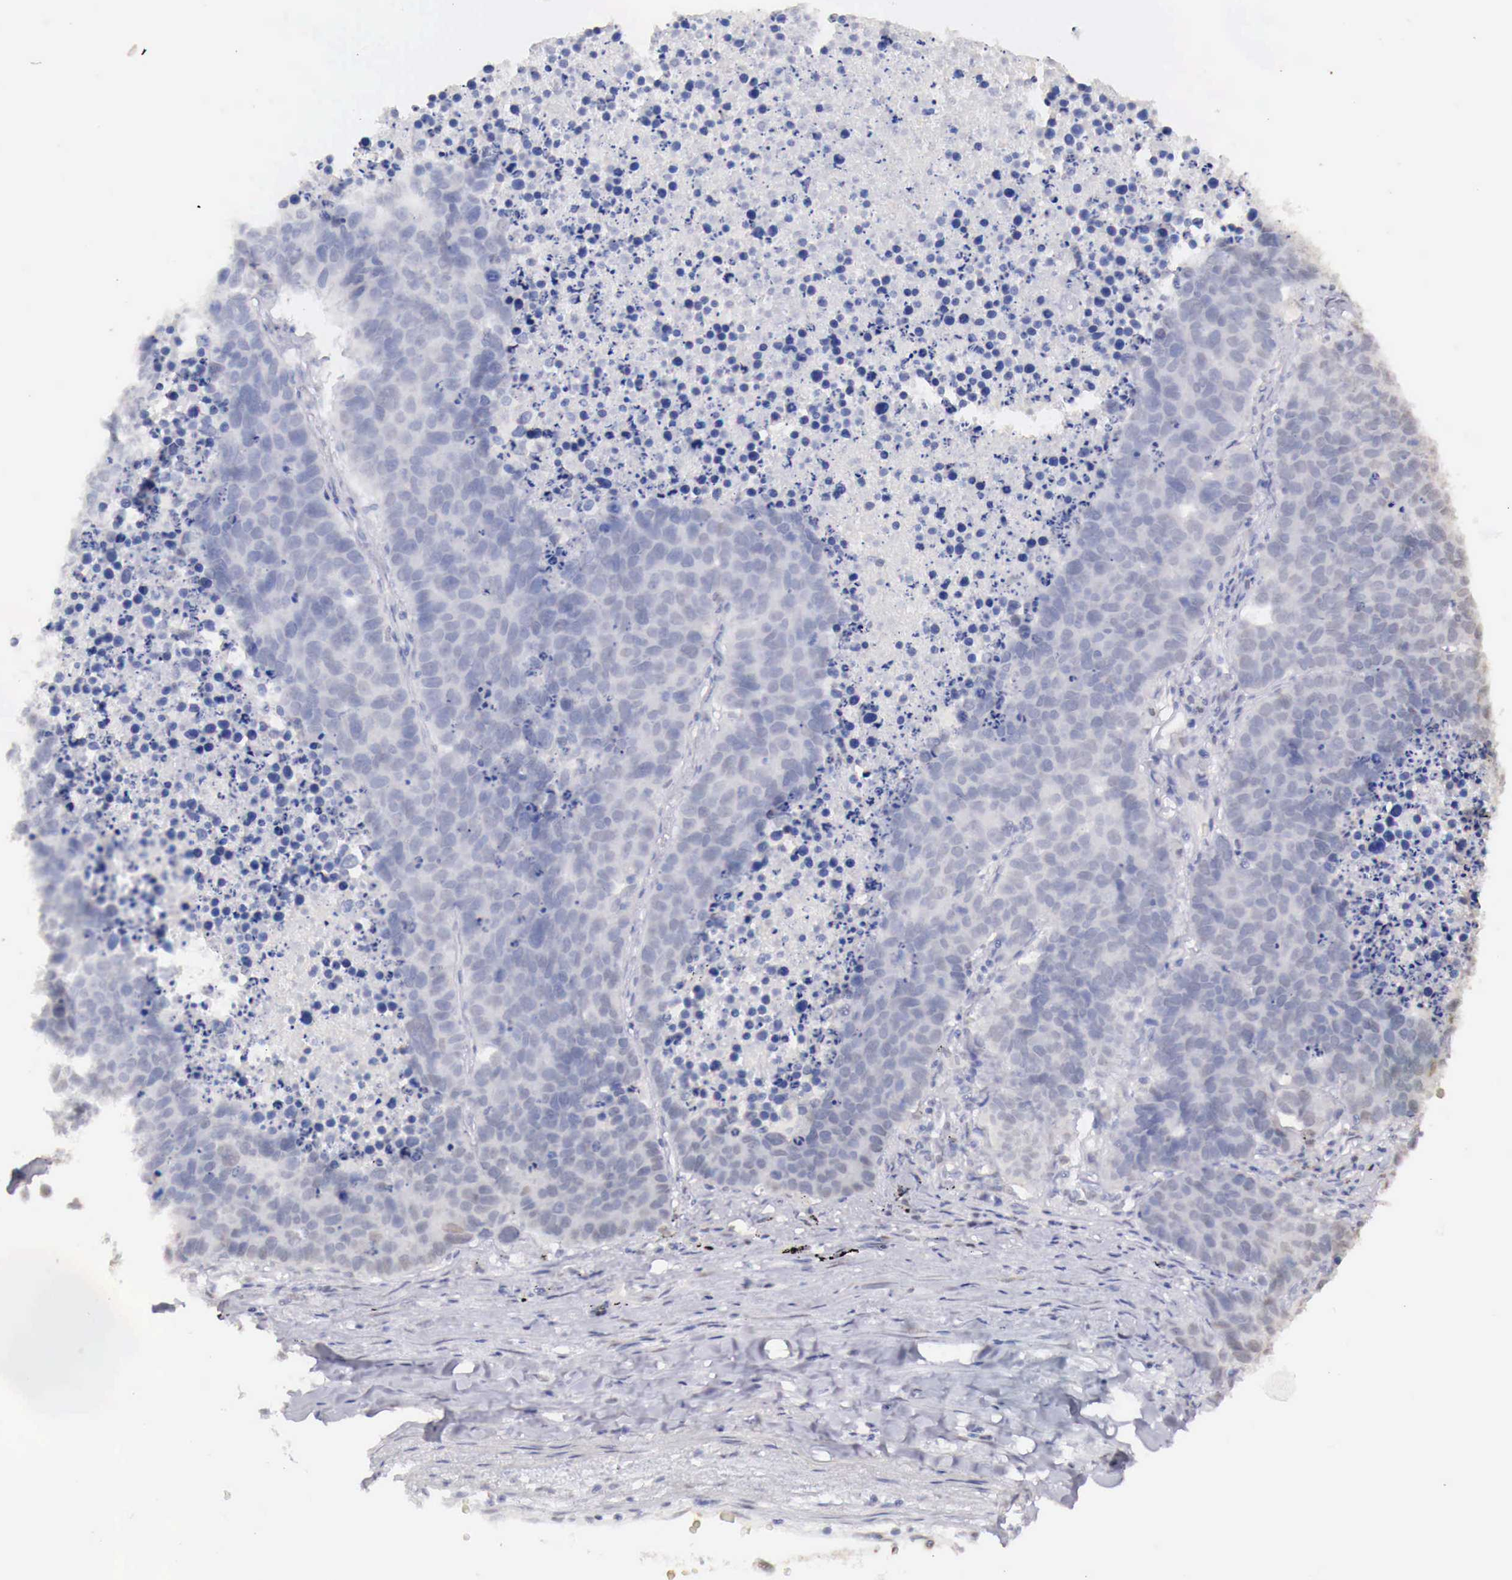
{"staining": {"intensity": "negative", "quantity": "none", "location": "none"}, "tissue": "lung cancer", "cell_type": "Tumor cells", "image_type": "cancer", "snomed": [{"axis": "morphology", "description": "Carcinoid, malignant, NOS"}, {"axis": "topography", "description": "Lung"}], "caption": "Lung cancer (carcinoid (malignant)) was stained to show a protein in brown. There is no significant staining in tumor cells.", "gene": "UBA1", "patient": {"sex": "male", "age": 60}}